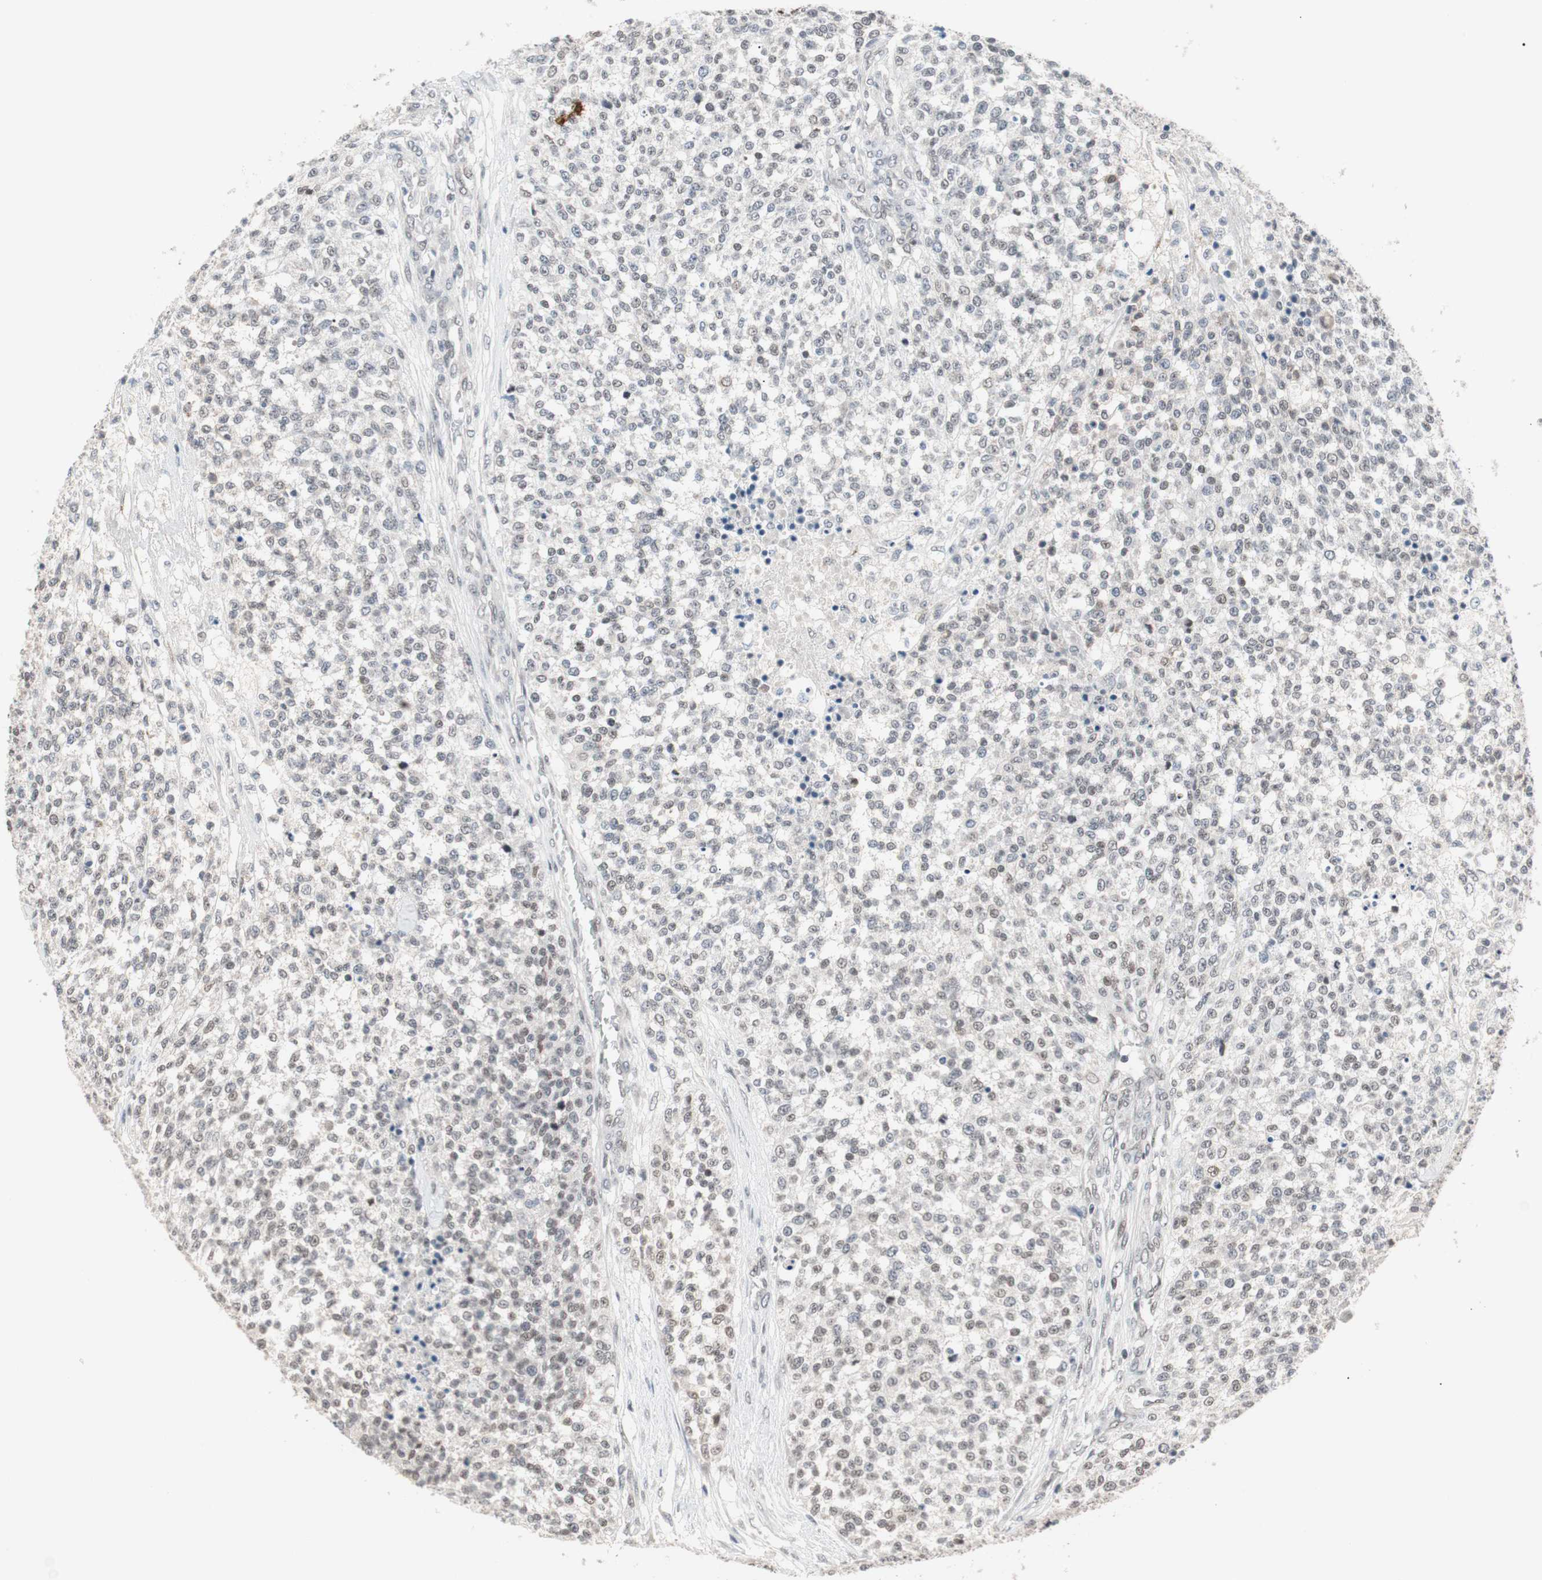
{"staining": {"intensity": "negative", "quantity": "none", "location": "none"}, "tissue": "testis cancer", "cell_type": "Tumor cells", "image_type": "cancer", "snomed": [{"axis": "morphology", "description": "Seminoma, NOS"}, {"axis": "topography", "description": "Testis"}], "caption": "Immunohistochemistry image of testis cancer (seminoma) stained for a protein (brown), which demonstrates no expression in tumor cells.", "gene": "LIG3", "patient": {"sex": "male", "age": 59}}